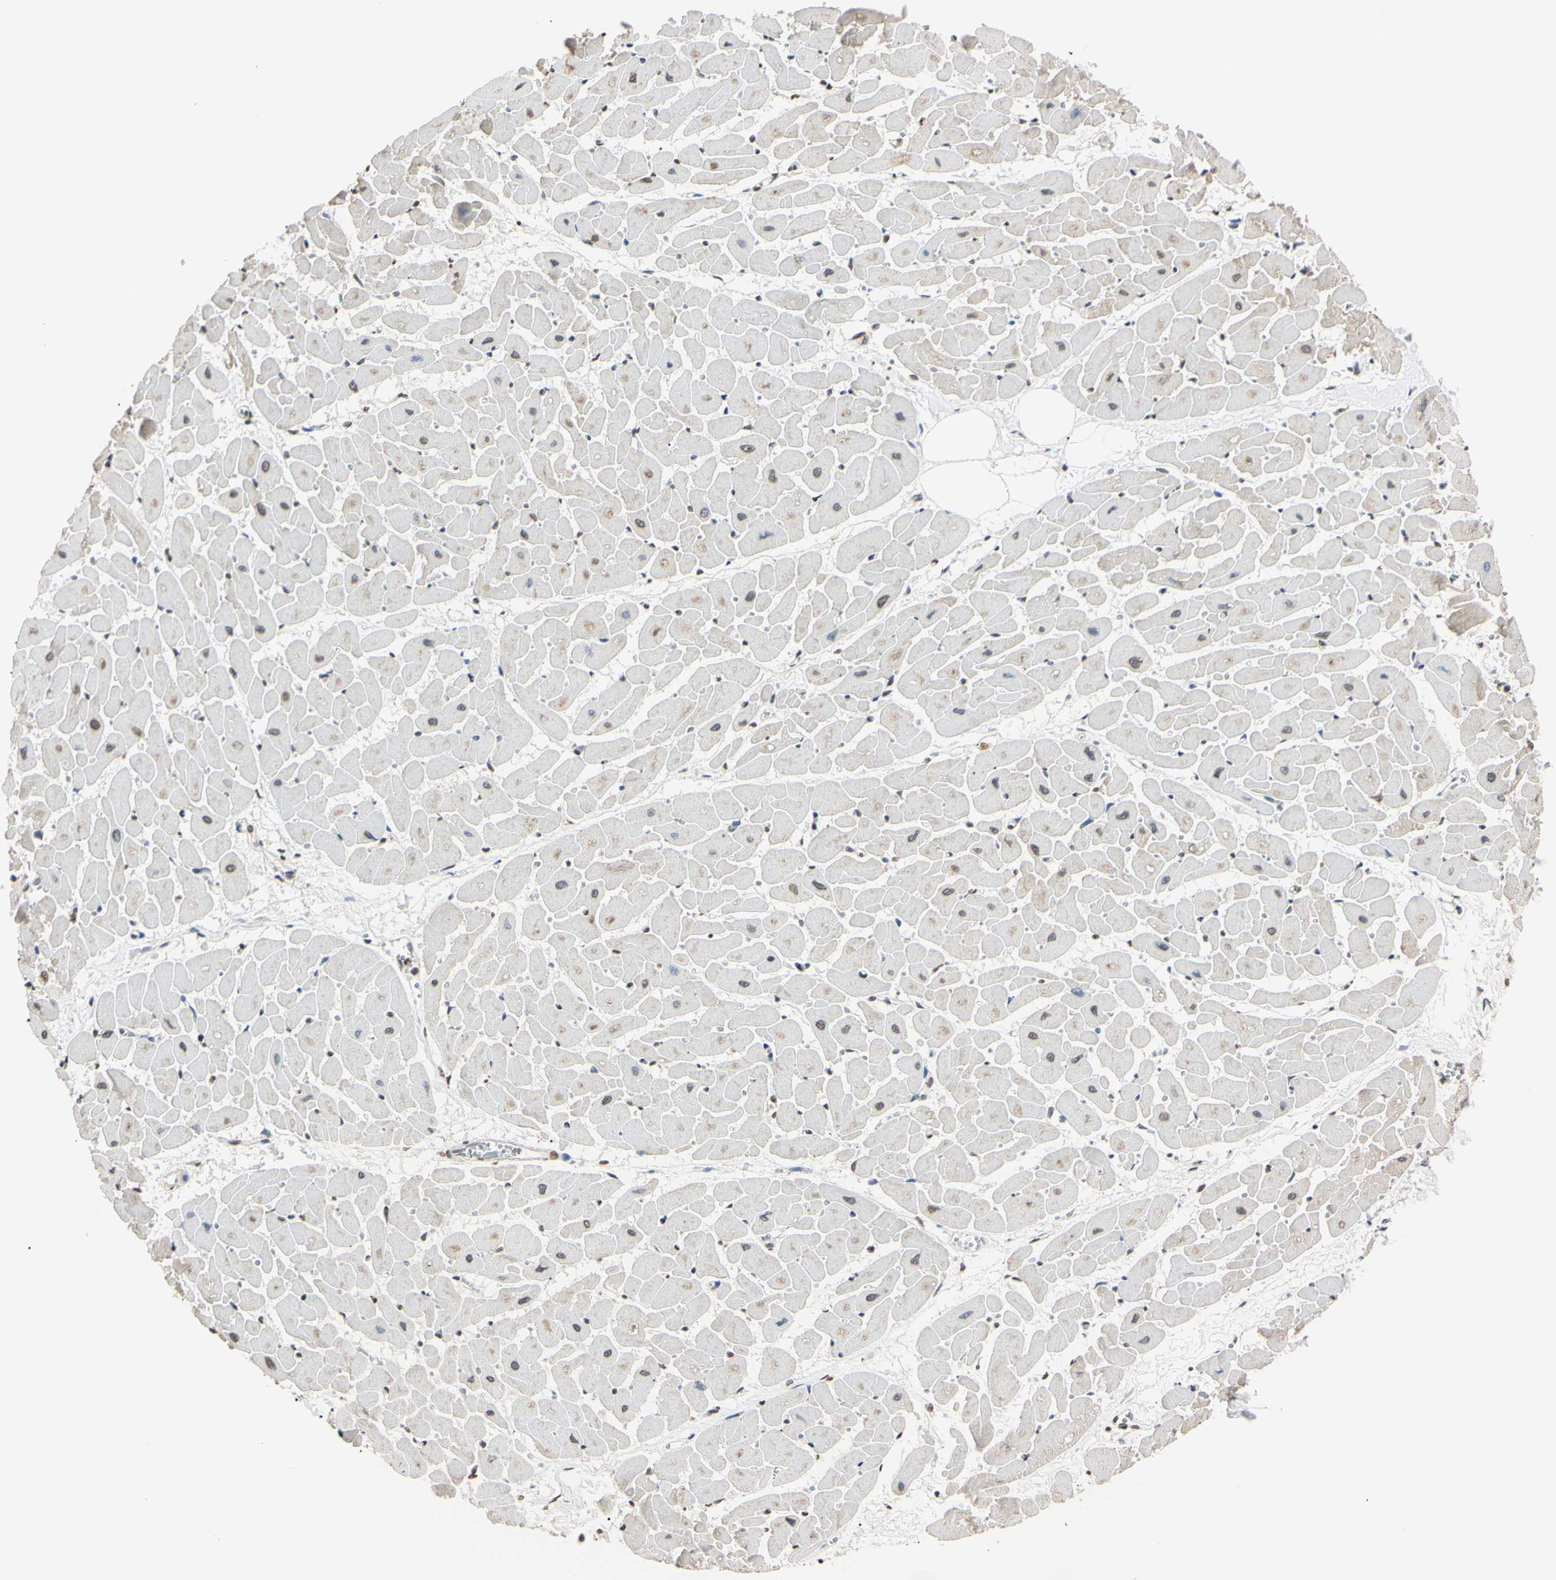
{"staining": {"intensity": "weak", "quantity": "<25%", "location": "nuclear"}, "tissue": "heart muscle", "cell_type": "Cardiomyocytes", "image_type": "normal", "snomed": [{"axis": "morphology", "description": "Normal tissue, NOS"}, {"axis": "topography", "description": "Heart"}], "caption": "The IHC photomicrograph has no significant positivity in cardiomyocytes of heart muscle.", "gene": "CDC45", "patient": {"sex": "female", "age": 19}}